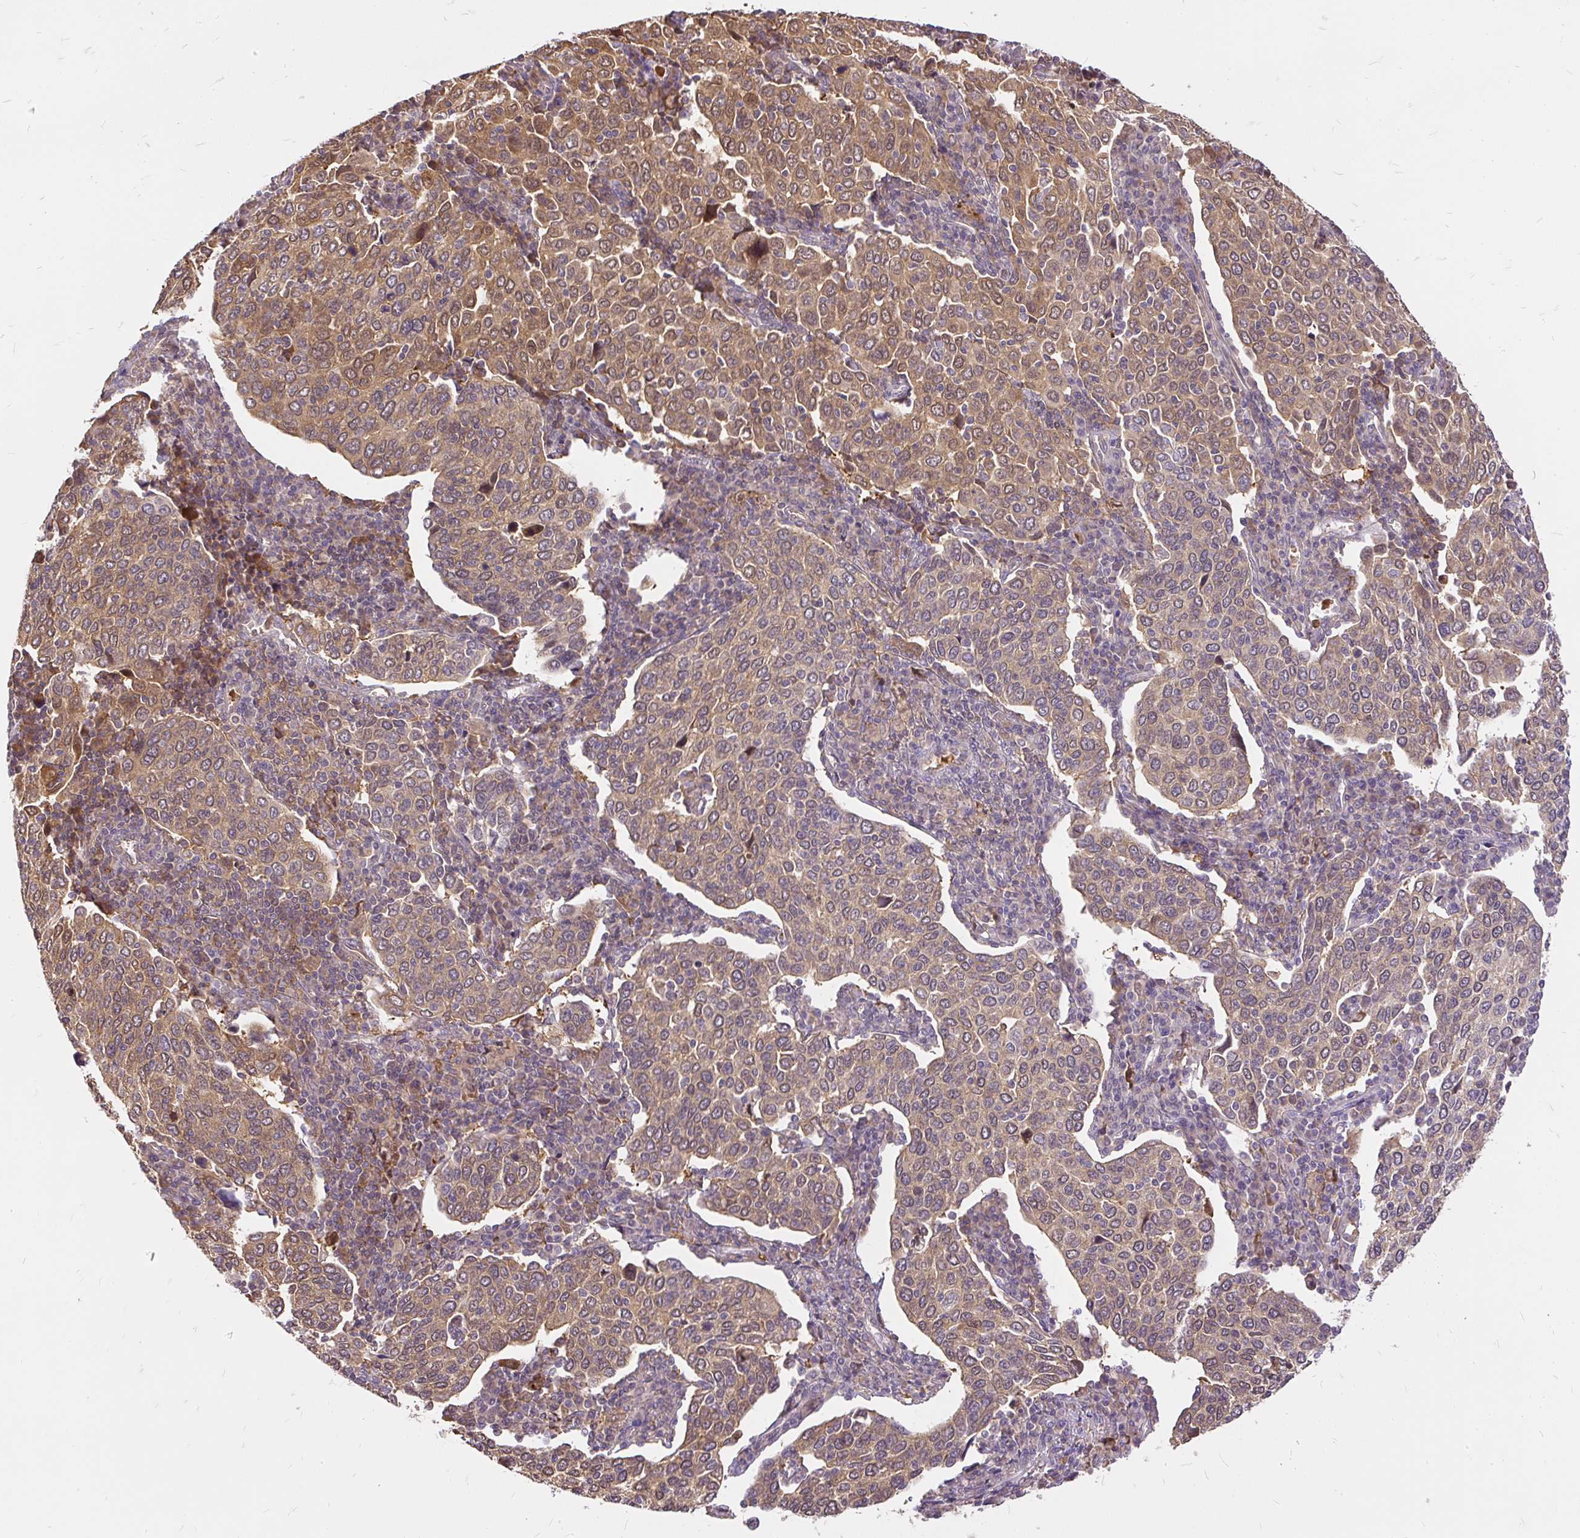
{"staining": {"intensity": "moderate", "quantity": ">75%", "location": "cytoplasmic/membranous"}, "tissue": "cervical cancer", "cell_type": "Tumor cells", "image_type": "cancer", "snomed": [{"axis": "morphology", "description": "Squamous cell carcinoma, NOS"}, {"axis": "topography", "description": "Cervix"}], "caption": "IHC micrograph of neoplastic tissue: human cervical squamous cell carcinoma stained using IHC exhibits medium levels of moderate protein expression localized specifically in the cytoplasmic/membranous of tumor cells, appearing as a cytoplasmic/membranous brown color.", "gene": "AP5S1", "patient": {"sex": "female", "age": 40}}